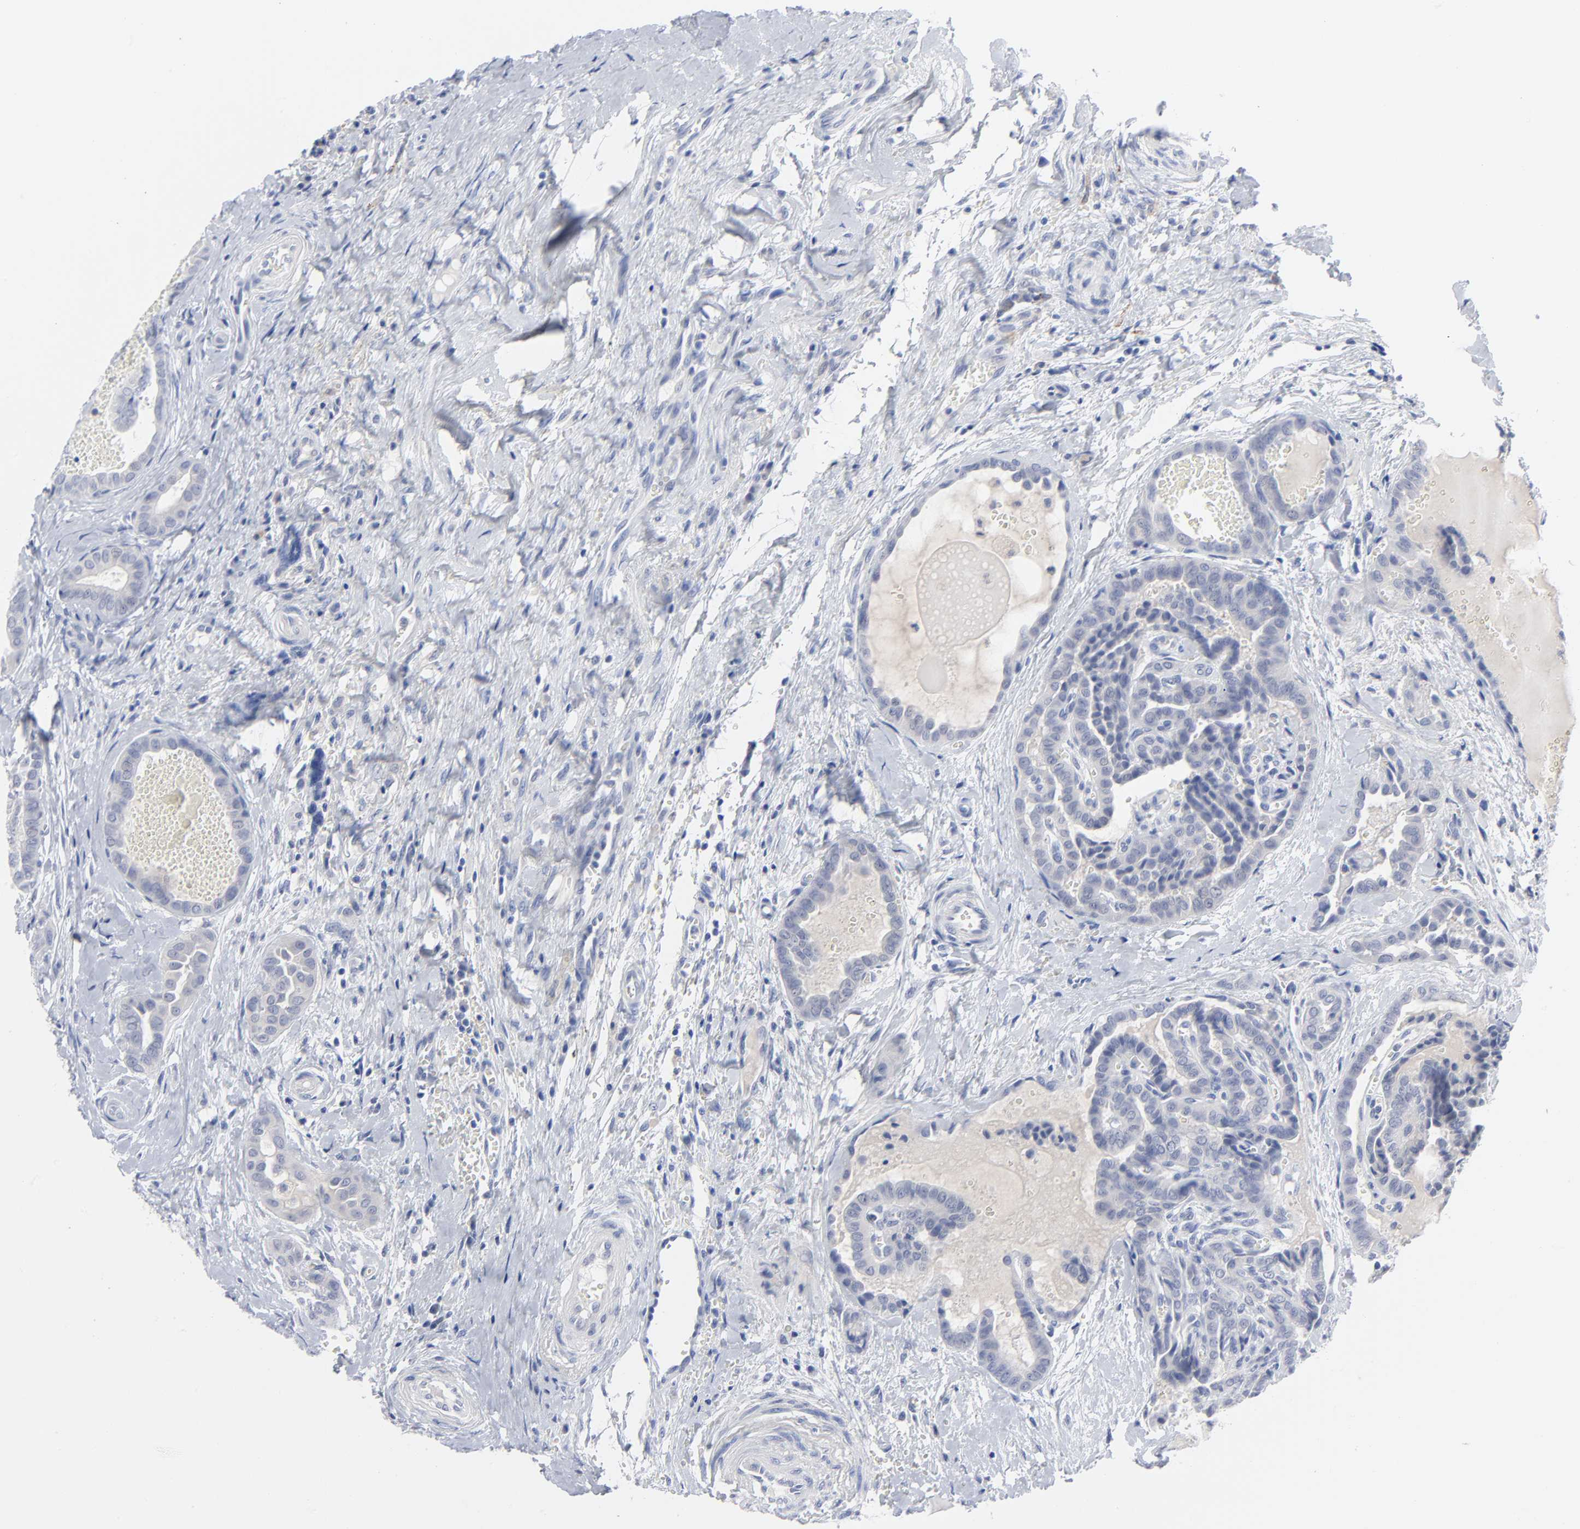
{"staining": {"intensity": "negative", "quantity": "none", "location": "none"}, "tissue": "thyroid cancer", "cell_type": "Tumor cells", "image_type": "cancer", "snomed": [{"axis": "morphology", "description": "Carcinoma, NOS"}, {"axis": "topography", "description": "Thyroid gland"}], "caption": "Image shows no protein positivity in tumor cells of thyroid carcinoma tissue.", "gene": "CLEC4G", "patient": {"sex": "female", "age": 91}}